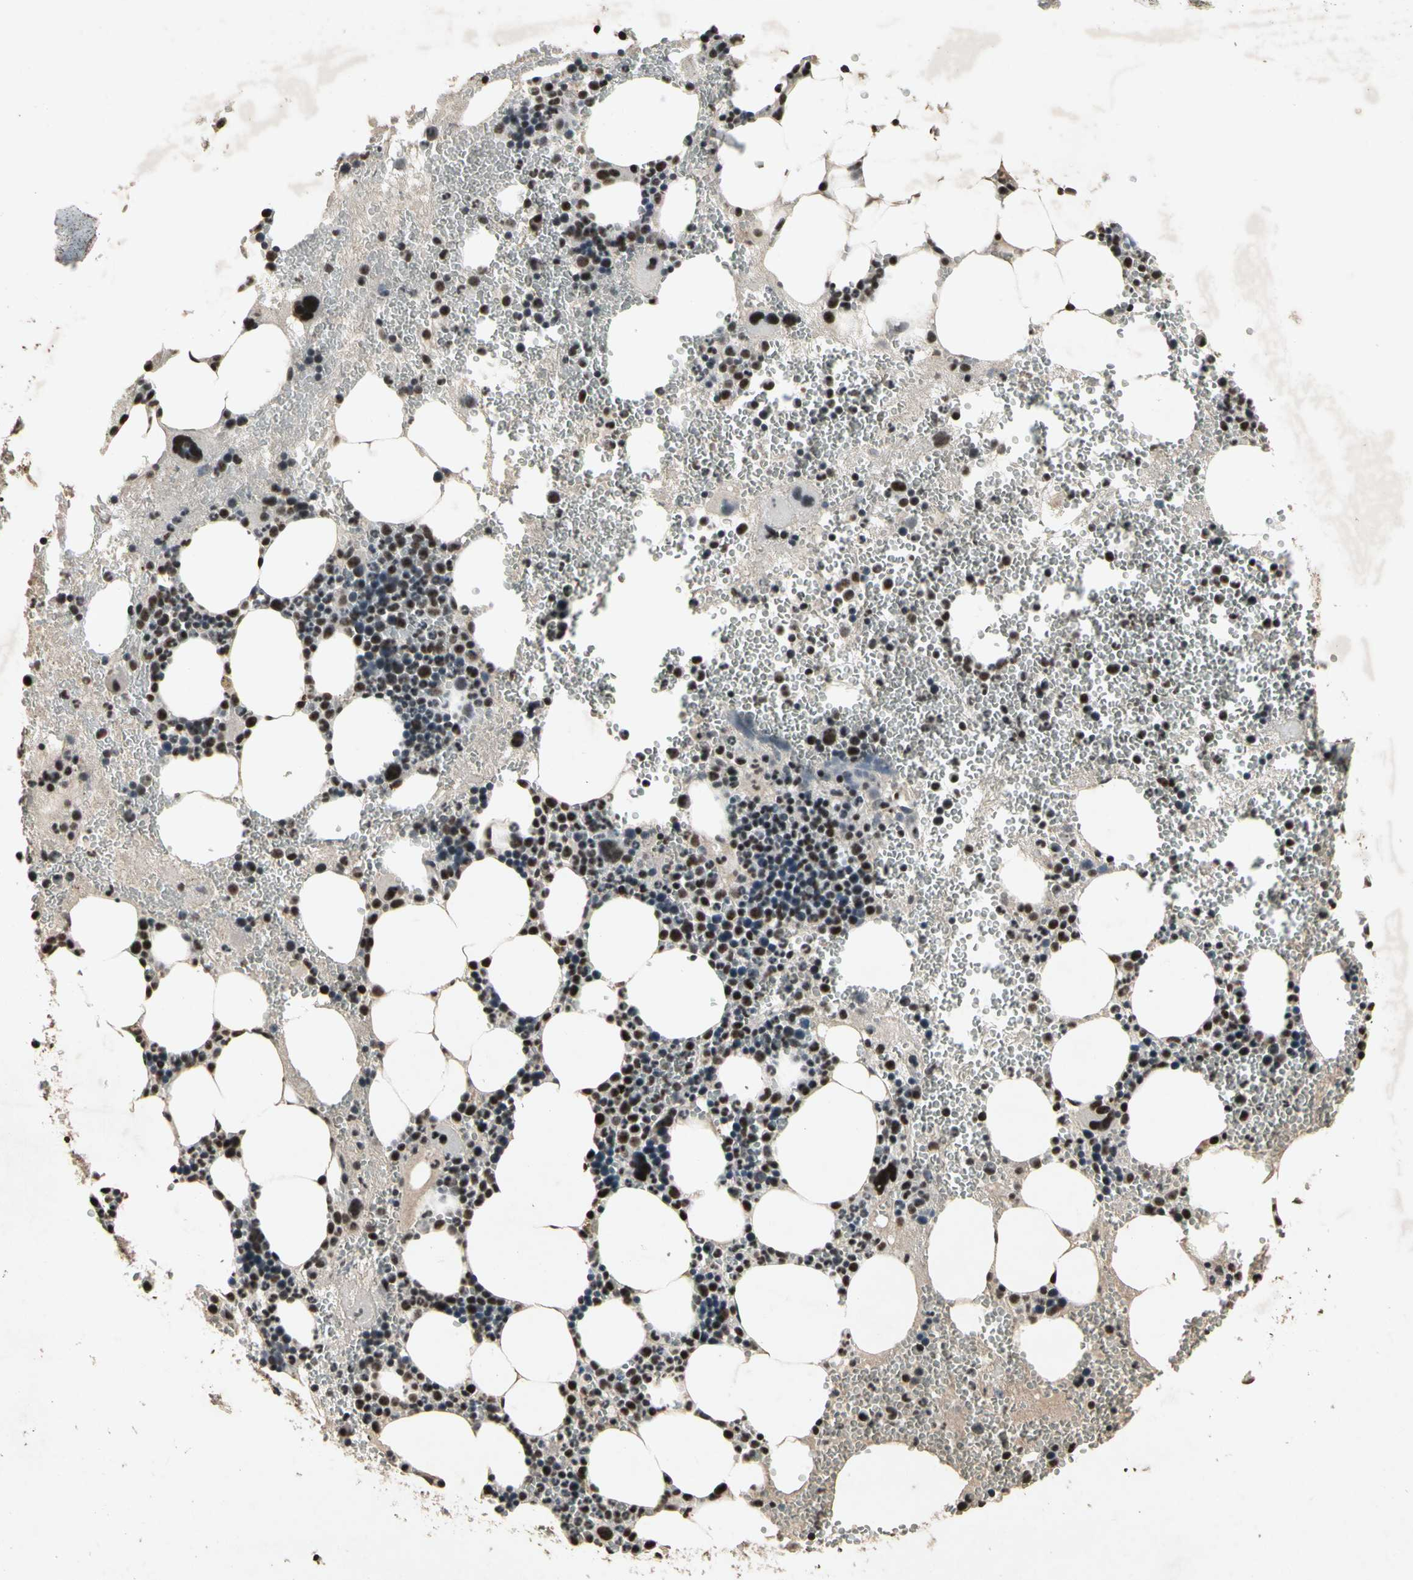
{"staining": {"intensity": "strong", "quantity": ">75%", "location": "nuclear"}, "tissue": "bone marrow", "cell_type": "Hematopoietic cells", "image_type": "normal", "snomed": [{"axis": "morphology", "description": "Normal tissue, NOS"}, {"axis": "morphology", "description": "Inflammation, NOS"}, {"axis": "topography", "description": "Bone marrow"}], "caption": "Unremarkable bone marrow exhibits strong nuclear expression in about >75% of hematopoietic cells Nuclei are stained in blue..", "gene": "TBX2", "patient": {"sex": "female", "age": 76}}